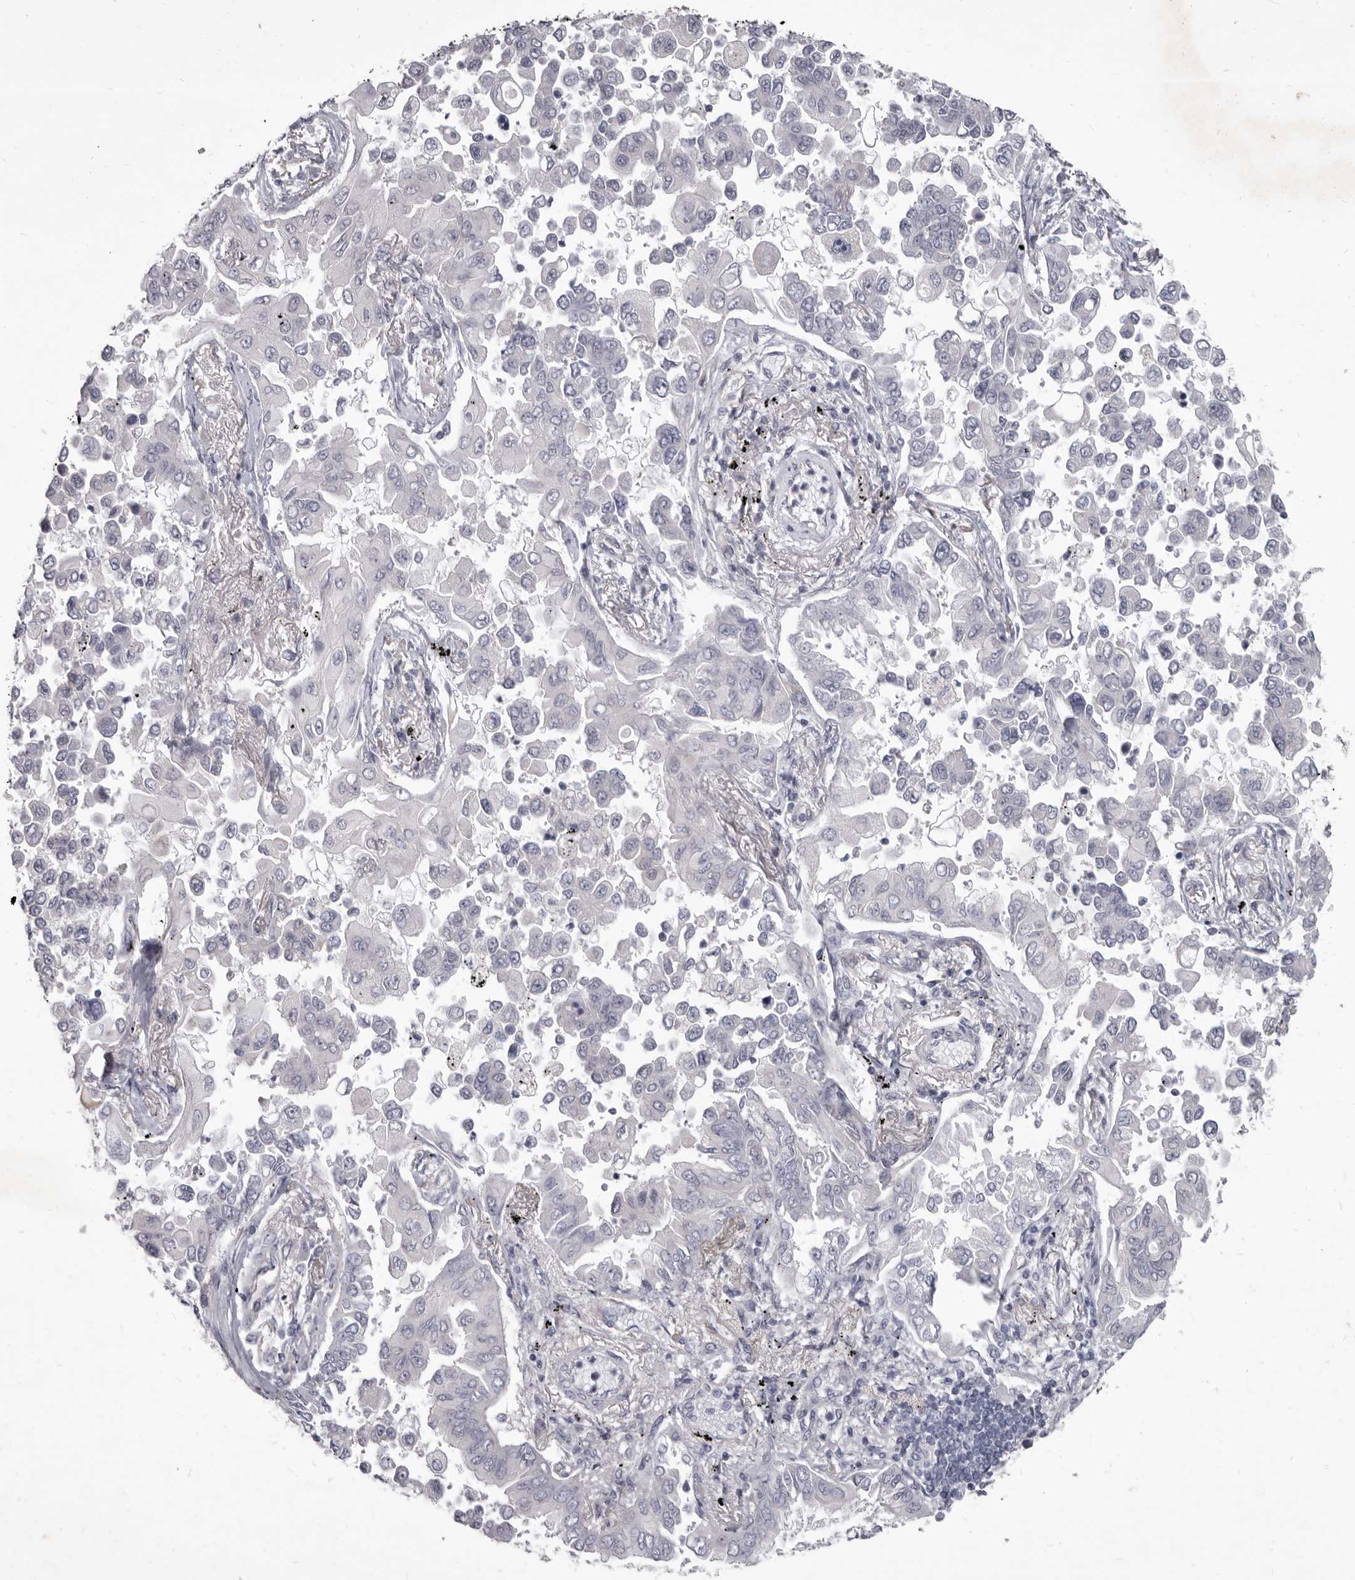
{"staining": {"intensity": "negative", "quantity": "none", "location": "none"}, "tissue": "lung cancer", "cell_type": "Tumor cells", "image_type": "cancer", "snomed": [{"axis": "morphology", "description": "Adenocarcinoma, NOS"}, {"axis": "topography", "description": "Lung"}], "caption": "This is an immunohistochemistry (IHC) micrograph of human adenocarcinoma (lung). There is no positivity in tumor cells.", "gene": "GSK3B", "patient": {"sex": "female", "age": 67}}